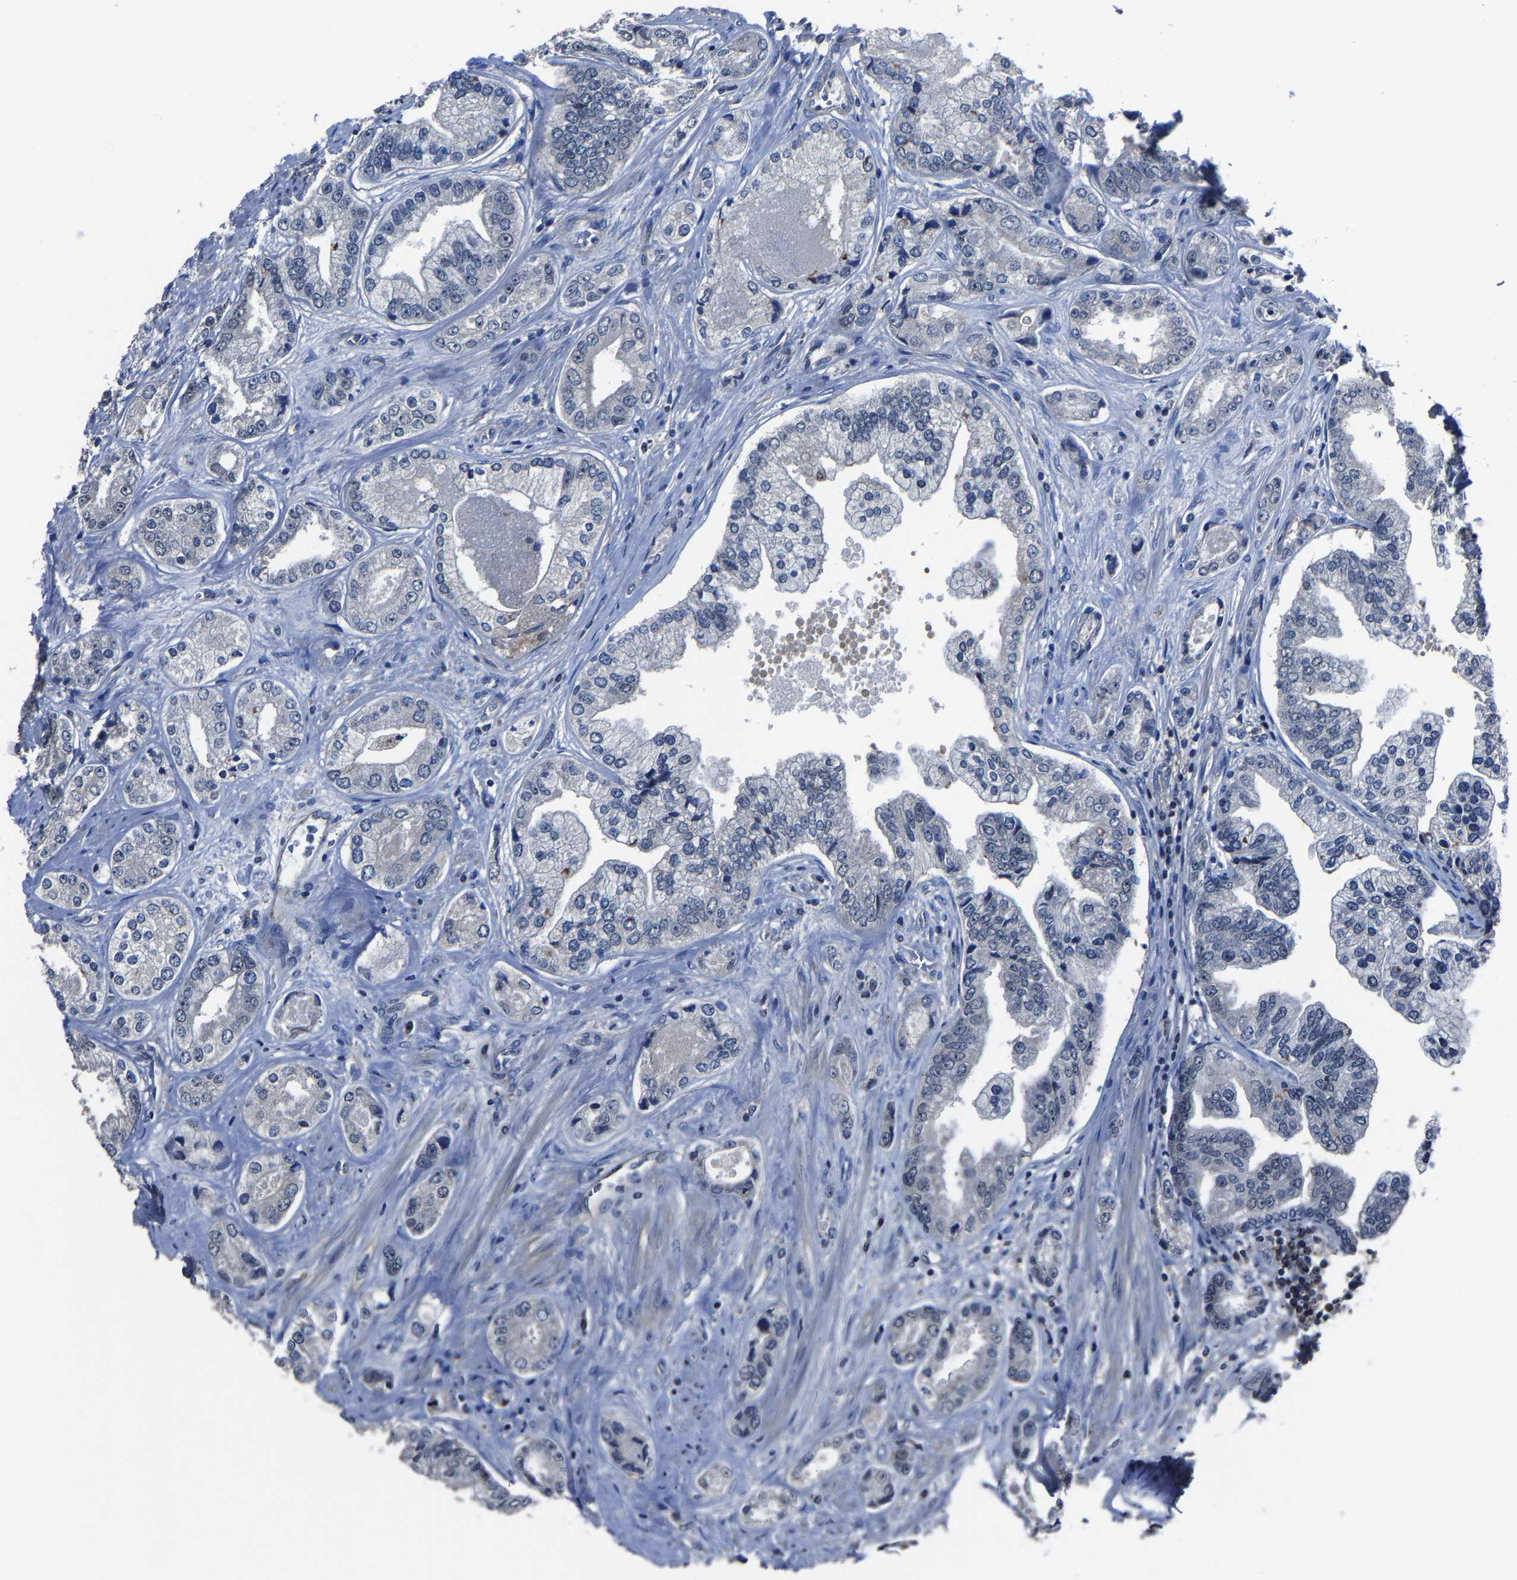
{"staining": {"intensity": "negative", "quantity": "none", "location": "none"}, "tissue": "prostate cancer", "cell_type": "Tumor cells", "image_type": "cancer", "snomed": [{"axis": "morphology", "description": "Adenocarcinoma, High grade"}, {"axis": "topography", "description": "Prostate"}], "caption": "Immunohistochemical staining of prostate cancer demonstrates no significant positivity in tumor cells.", "gene": "STRBP", "patient": {"sex": "male", "age": 61}}